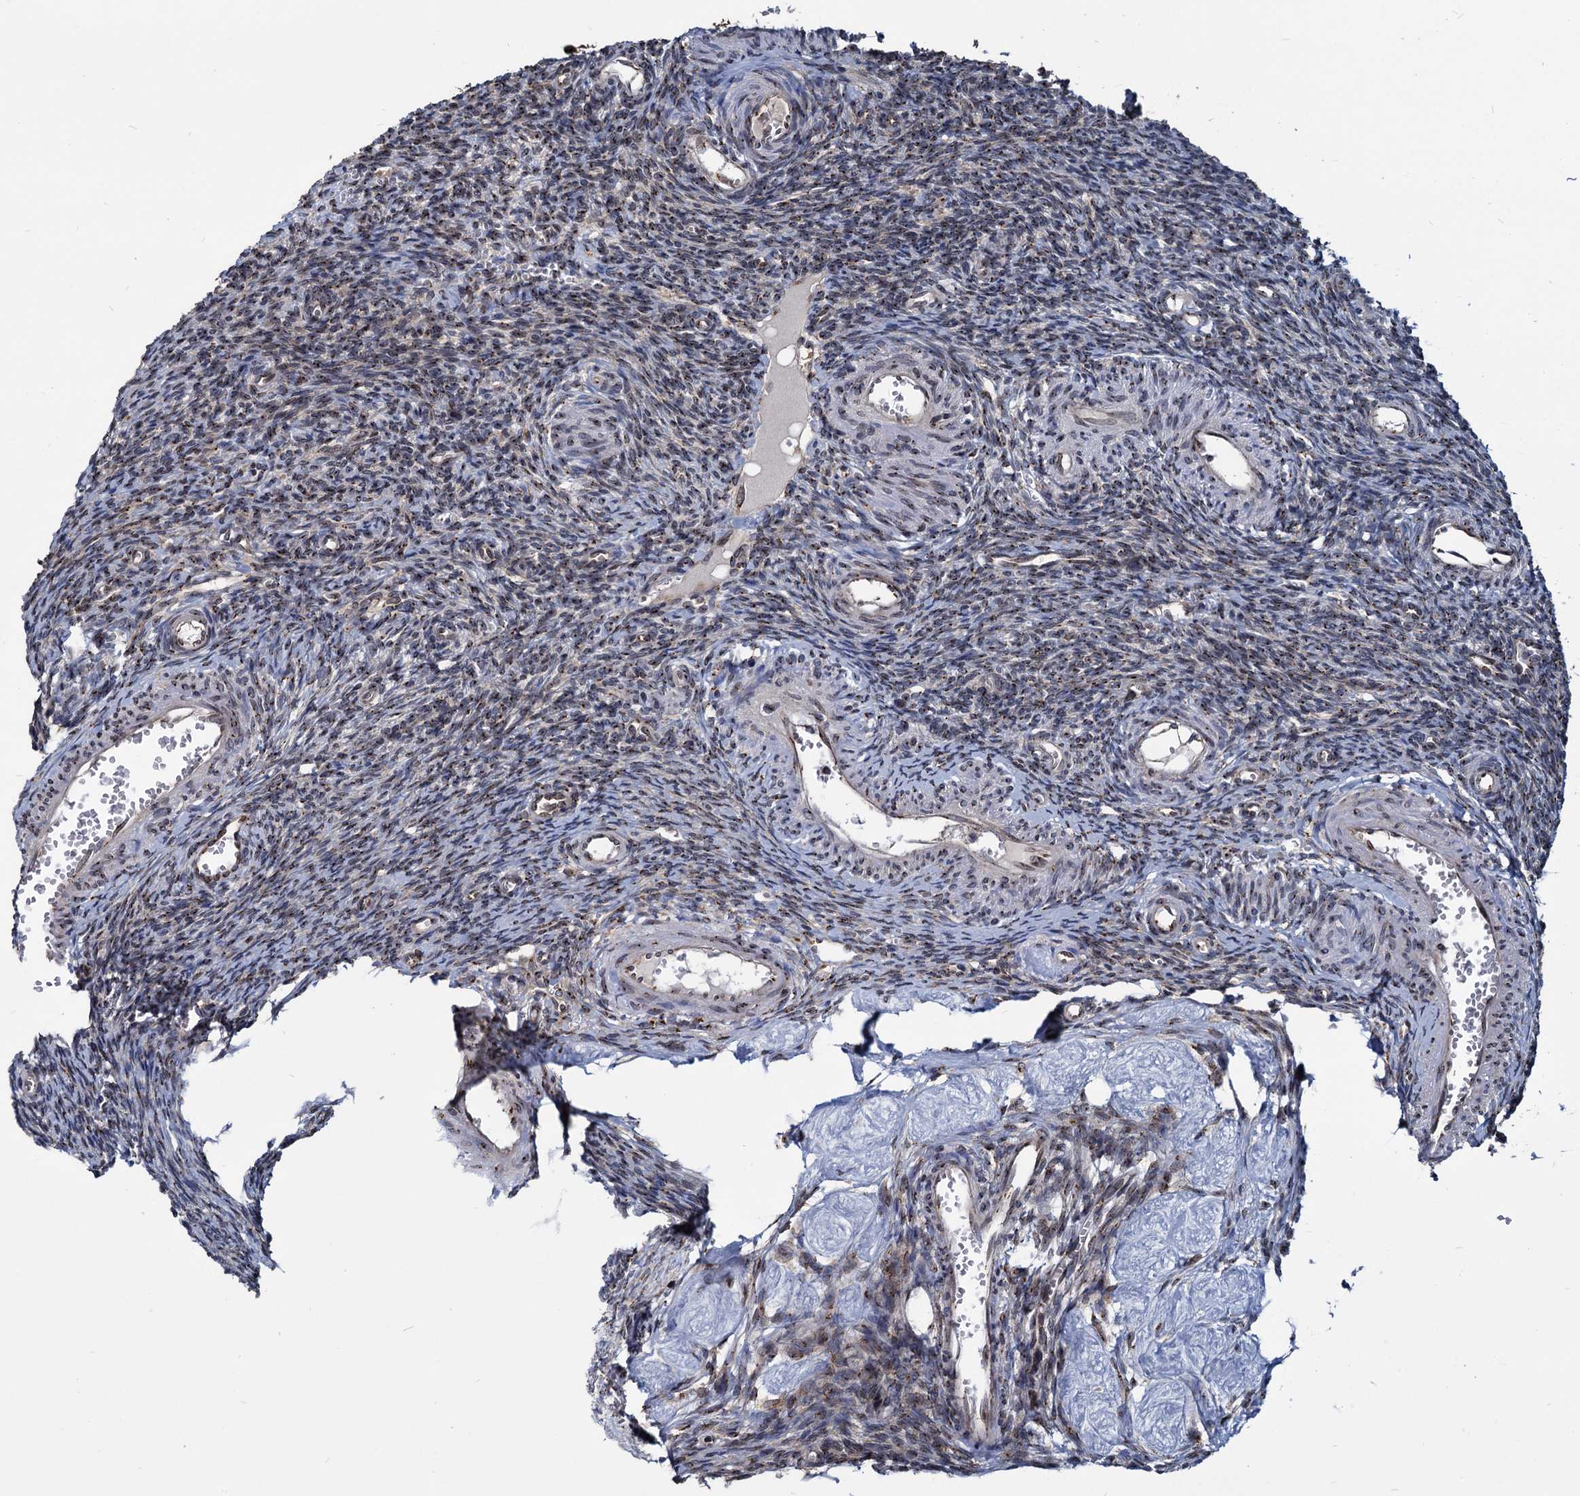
{"staining": {"intensity": "moderate", "quantity": "25%-75%", "location": "cytoplasmic/membranous"}, "tissue": "ovary", "cell_type": "Ovarian stroma cells", "image_type": "normal", "snomed": [{"axis": "morphology", "description": "Normal tissue, NOS"}, {"axis": "topography", "description": "Ovary"}], "caption": "Brown immunohistochemical staining in normal ovary demonstrates moderate cytoplasmic/membranous staining in approximately 25%-75% of ovarian stroma cells.", "gene": "SAAL1", "patient": {"sex": "female", "age": 39}}